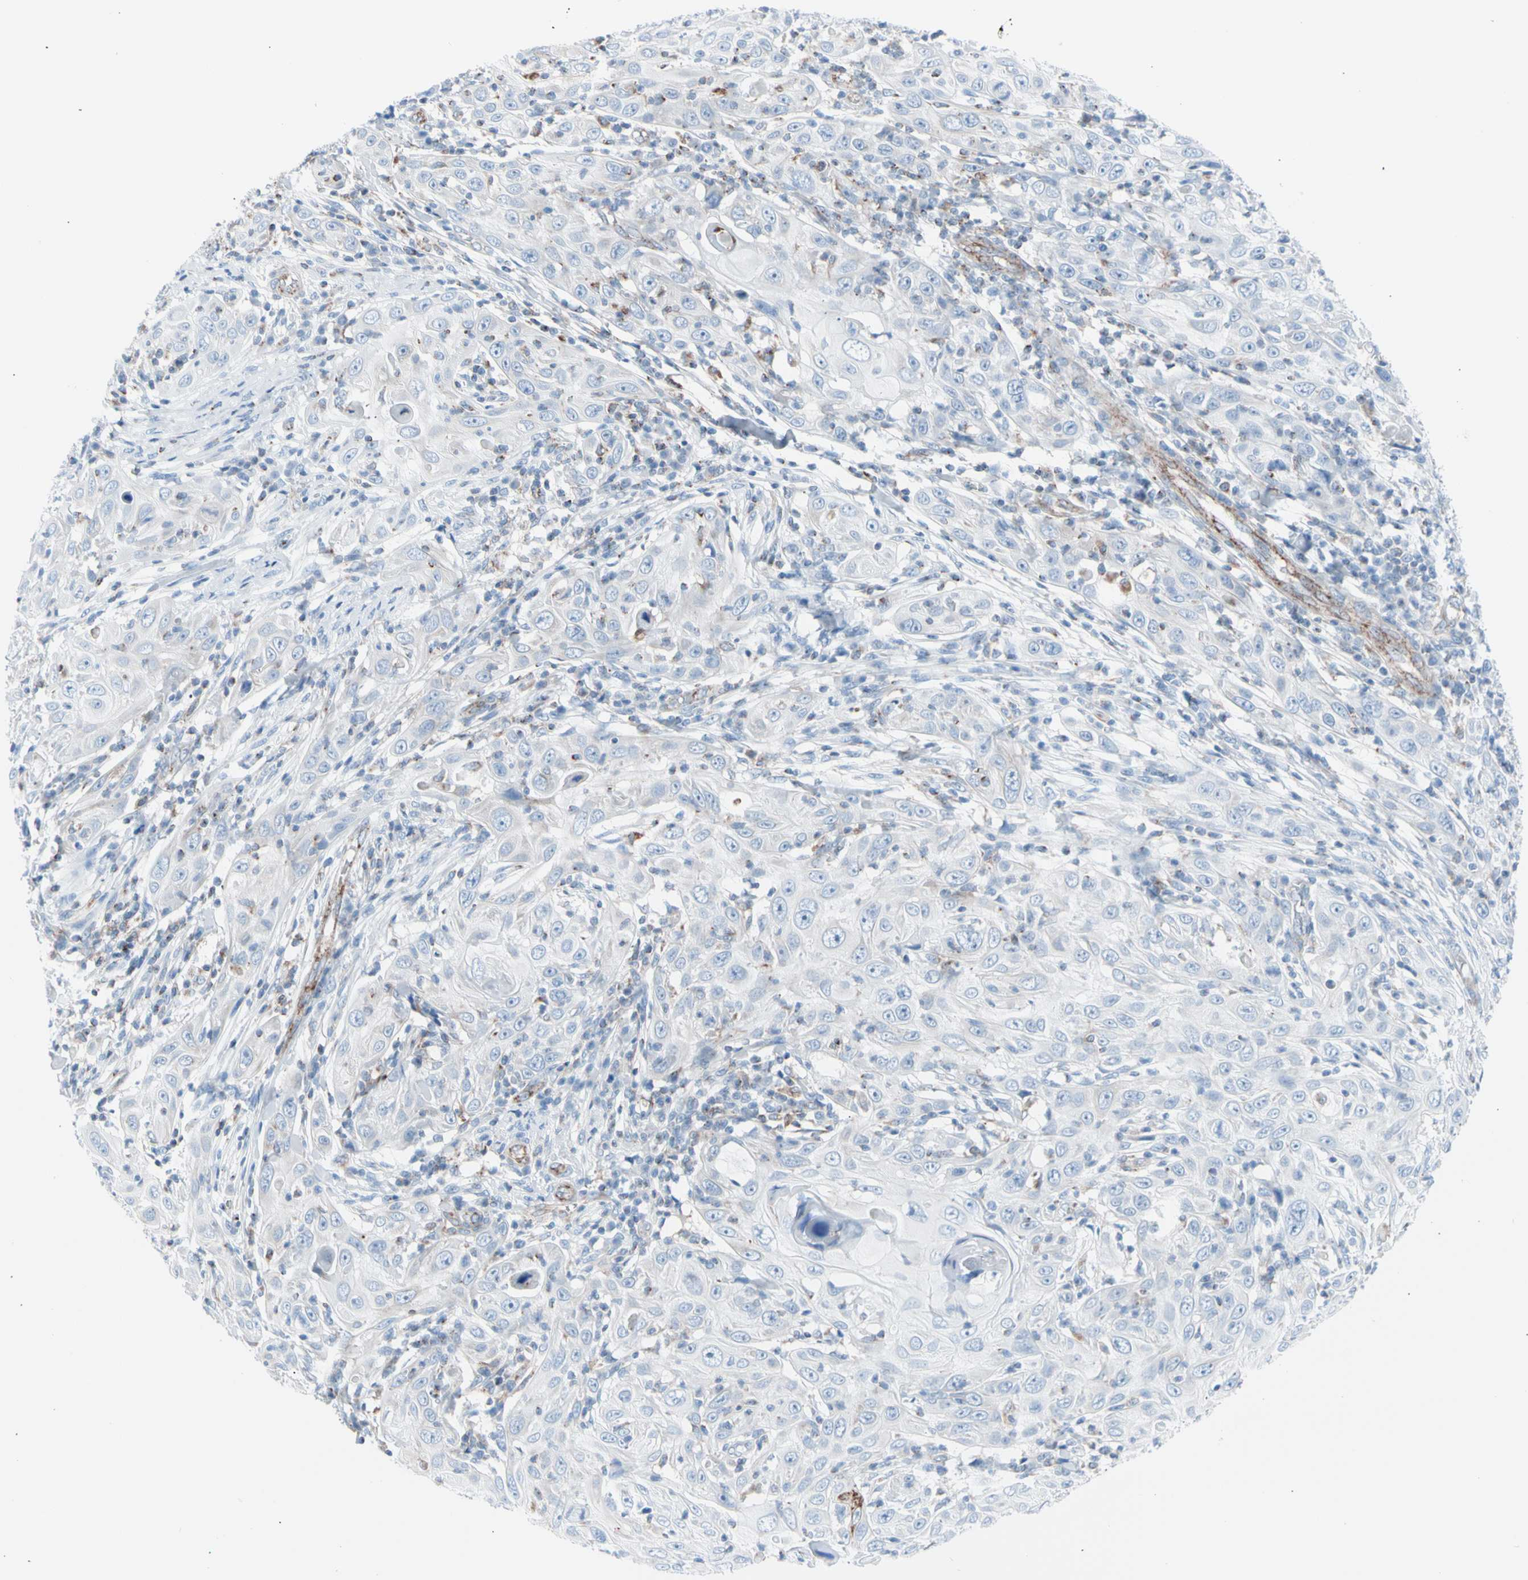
{"staining": {"intensity": "negative", "quantity": "none", "location": "none"}, "tissue": "skin cancer", "cell_type": "Tumor cells", "image_type": "cancer", "snomed": [{"axis": "morphology", "description": "Squamous cell carcinoma, NOS"}, {"axis": "topography", "description": "Skin"}], "caption": "DAB immunohistochemical staining of skin squamous cell carcinoma displays no significant expression in tumor cells. (DAB (3,3'-diaminobenzidine) IHC visualized using brightfield microscopy, high magnification).", "gene": "HK1", "patient": {"sex": "female", "age": 88}}